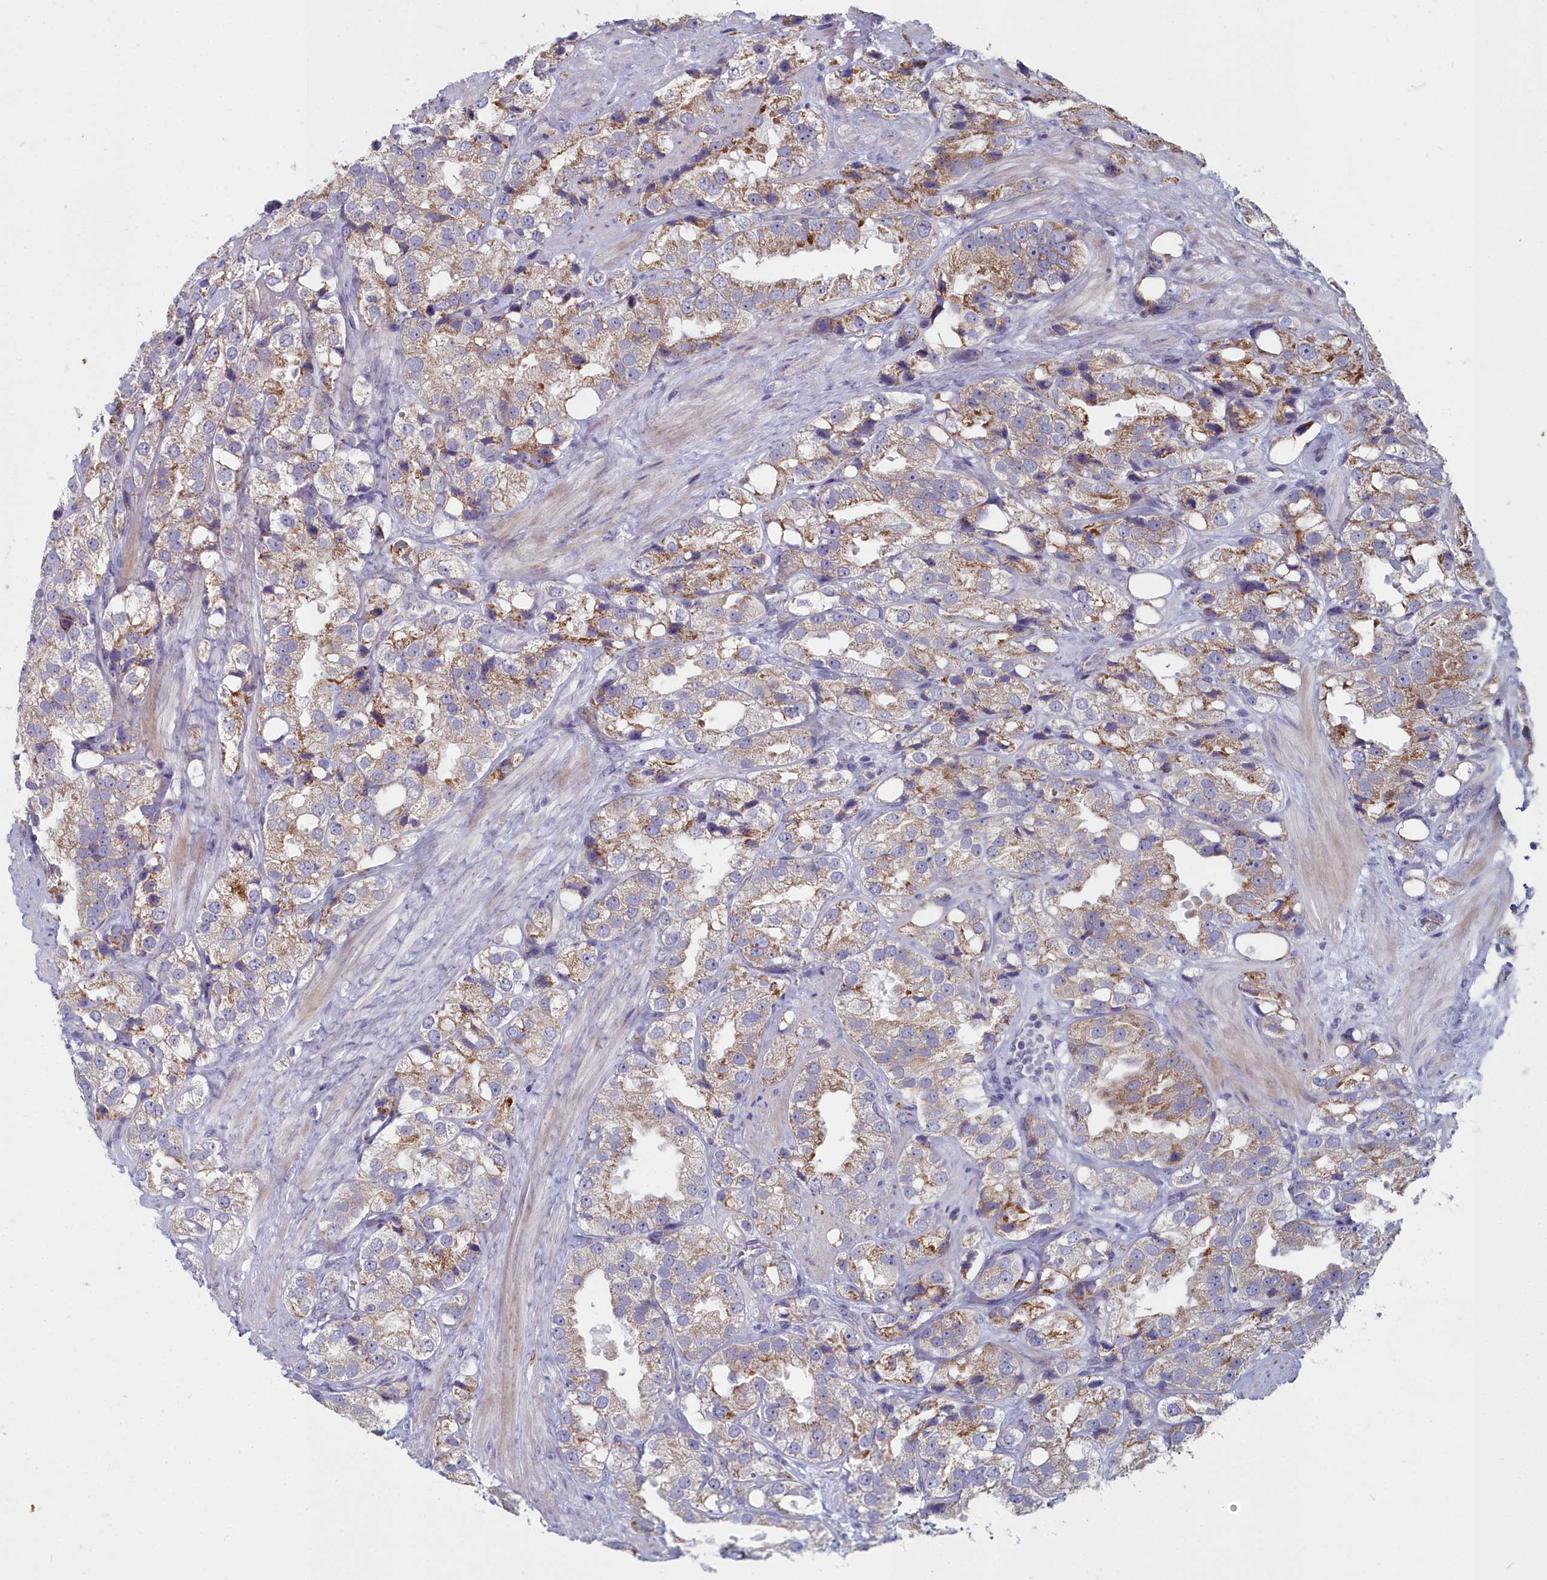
{"staining": {"intensity": "moderate", "quantity": "25%-75%", "location": "cytoplasmic/membranous"}, "tissue": "prostate cancer", "cell_type": "Tumor cells", "image_type": "cancer", "snomed": [{"axis": "morphology", "description": "Adenocarcinoma, NOS"}, {"axis": "topography", "description": "Prostate"}], "caption": "A histopathology image showing moderate cytoplasmic/membranous expression in about 25%-75% of tumor cells in prostate adenocarcinoma, as visualized by brown immunohistochemical staining.", "gene": "INSYN2A", "patient": {"sex": "male", "age": 79}}